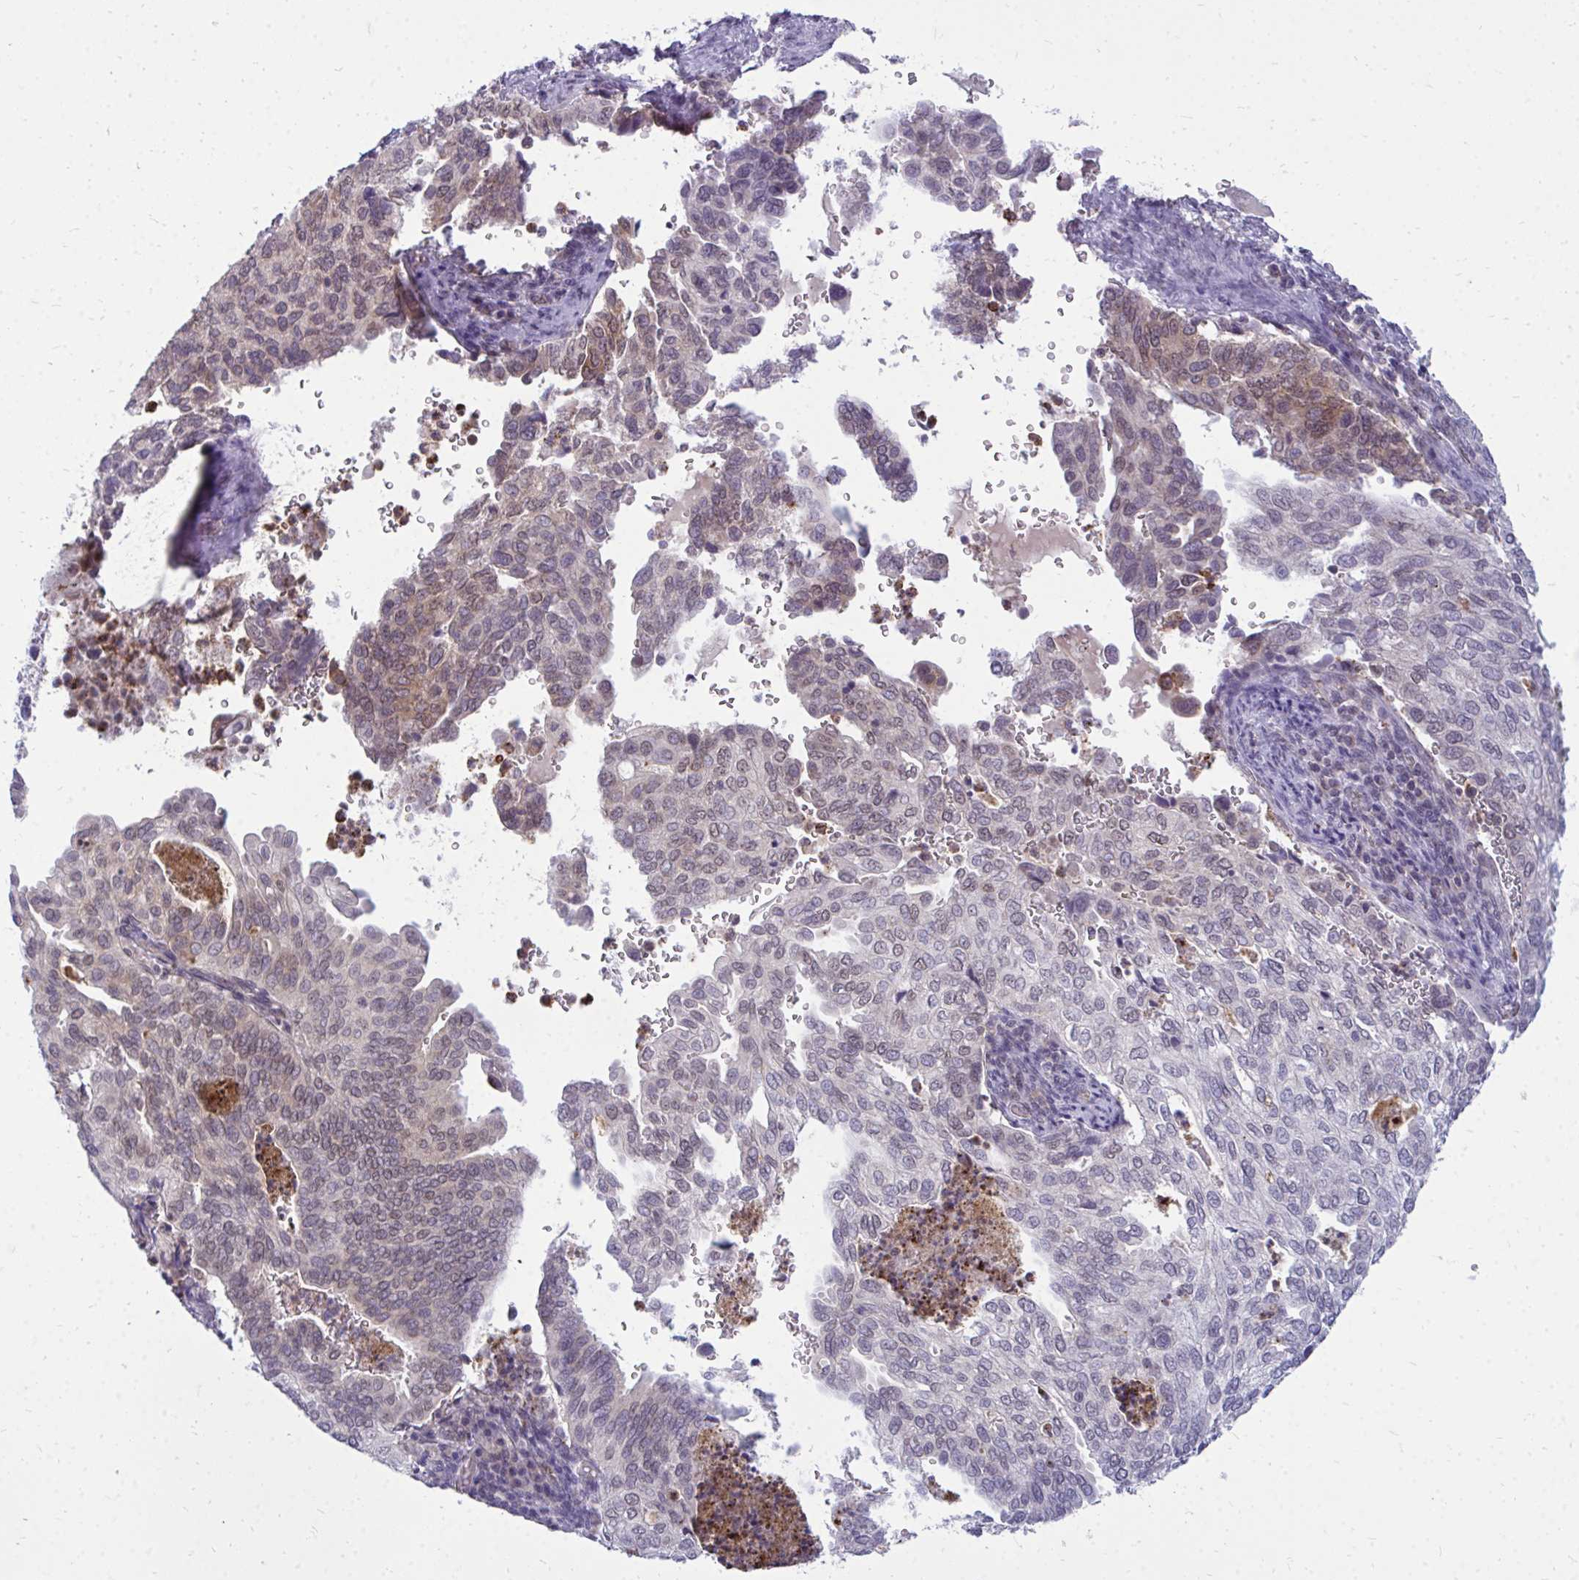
{"staining": {"intensity": "weak", "quantity": "<25%", "location": "cytoplasmic/membranous"}, "tissue": "cervical cancer", "cell_type": "Tumor cells", "image_type": "cancer", "snomed": [{"axis": "morphology", "description": "Squamous cell carcinoma, NOS"}, {"axis": "topography", "description": "Cervix"}], "caption": "Tumor cells show no significant expression in cervical cancer (squamous cell carcinoma).", "gene": "ACSL5", "patient": {"sex": "female", "age": 38}}